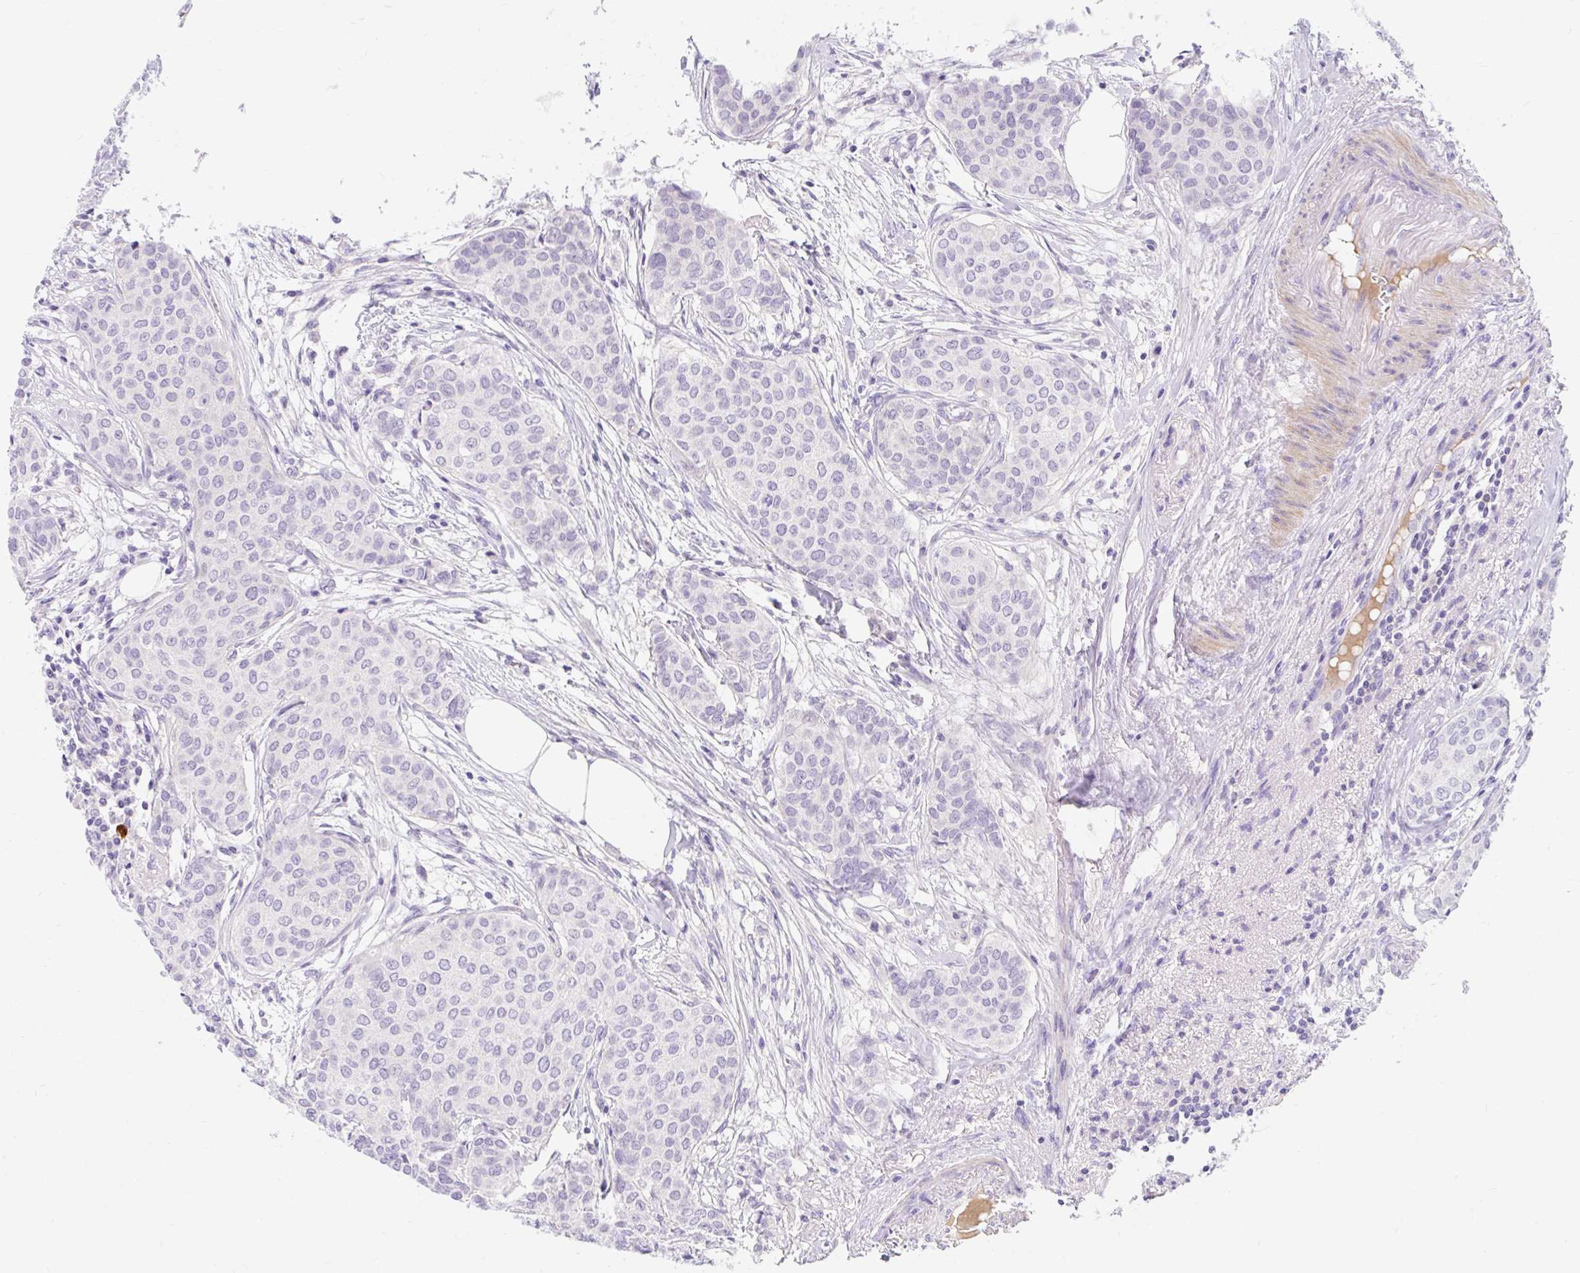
{"staining": {"intensity": "negative", "quantity": "none", "location": "none"}, "tissue": "breast cancer", "cell_type": "Tumor cells", "image_type": "cancer", "snomed": [{"axis": "morphology", "description": "Duct carcinoma"}, {"axis": "topography", "description": "Breast"}], "caption": "Tumor cells show no significant protein expression in breast cancer.", "gene": "SLC28A1", "patient": {"sex": "female", "age": 47}}